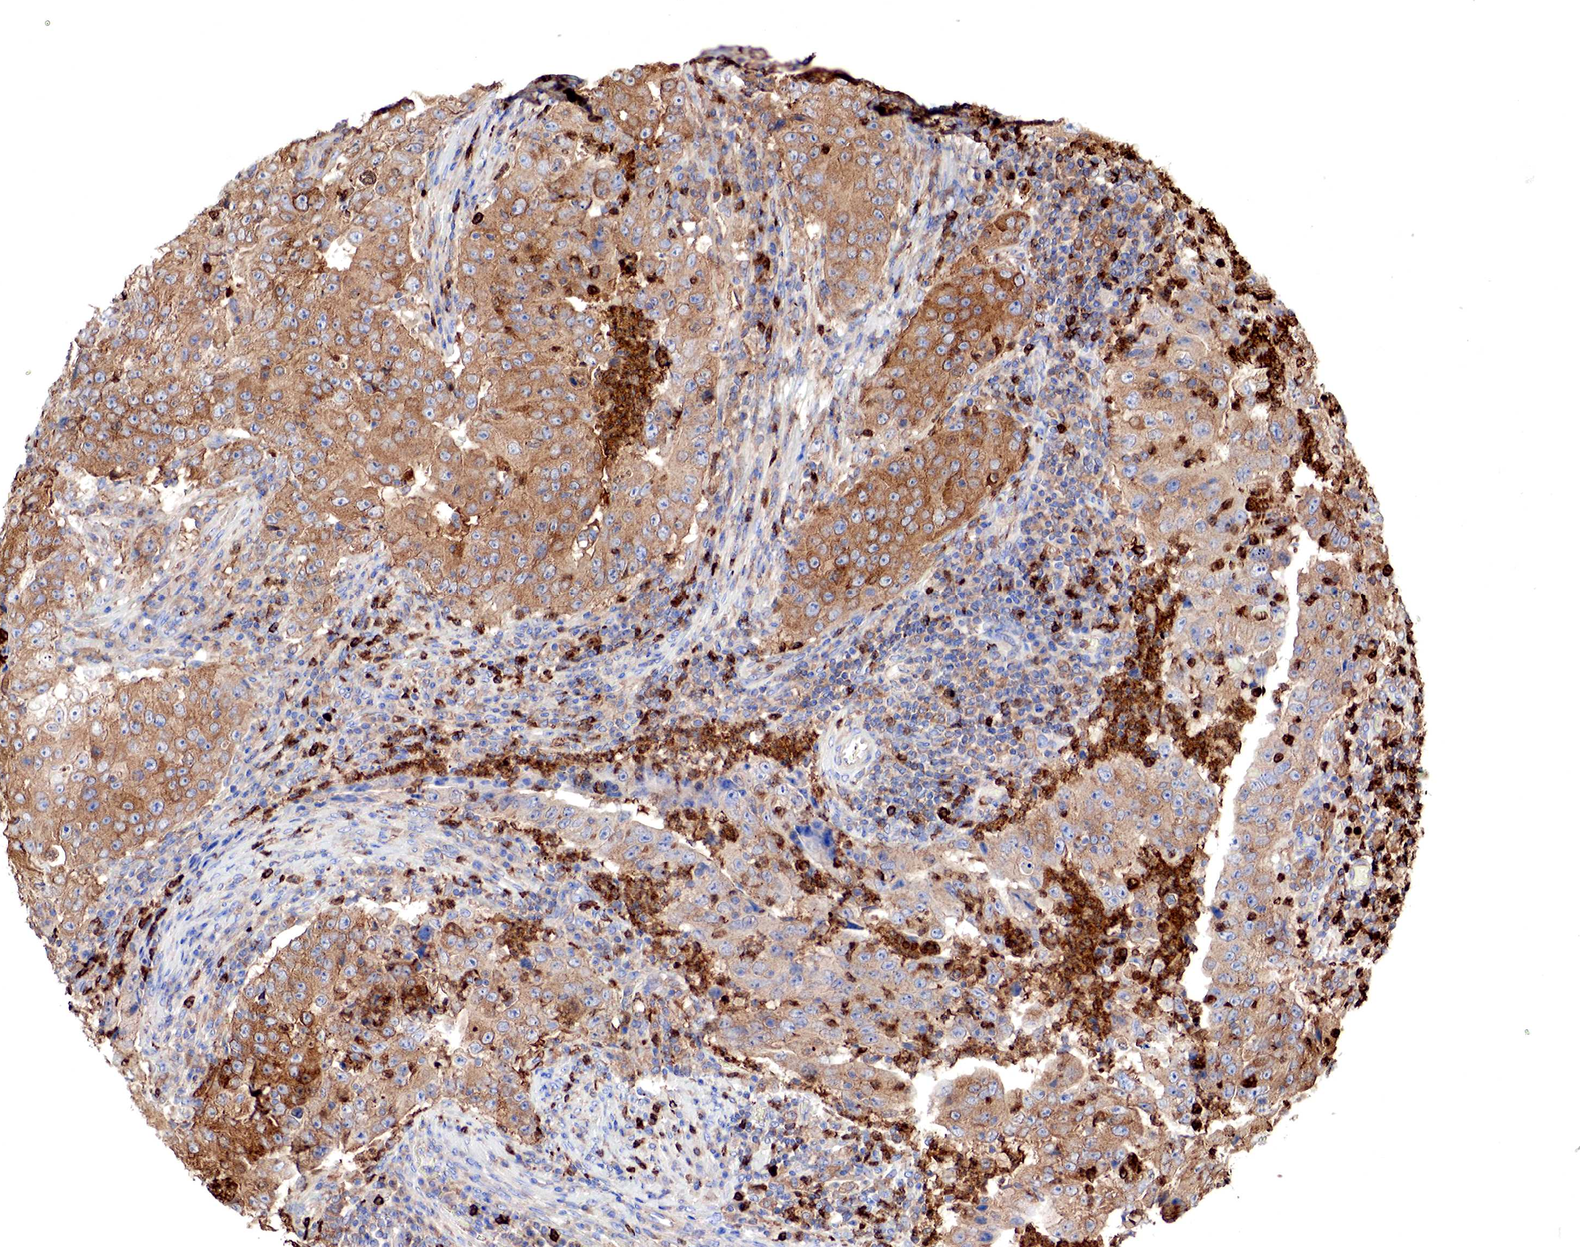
{"staining": {"intensity": "moderate", "quantity": "25%-75%", "location": "cytoplasmic/membranous"}, "tissue": "lung cancer", "cell_type": "Tumor cells", "image_type": "cancer", "snomed": [{"axis": "morphology", "description": "Squamous cell carcinoma, NOS"}, {"axis": "topography", "description": "Lung"}], "caption": "Protein expression analysis of human squamous cell carcinoma (lung) reveals moderate cytoplasmic/membranous positivity in approximately 25%-75% of tumor cells.", "gene": "G6PD", "patient": {"sex": "male", "age": 64}}